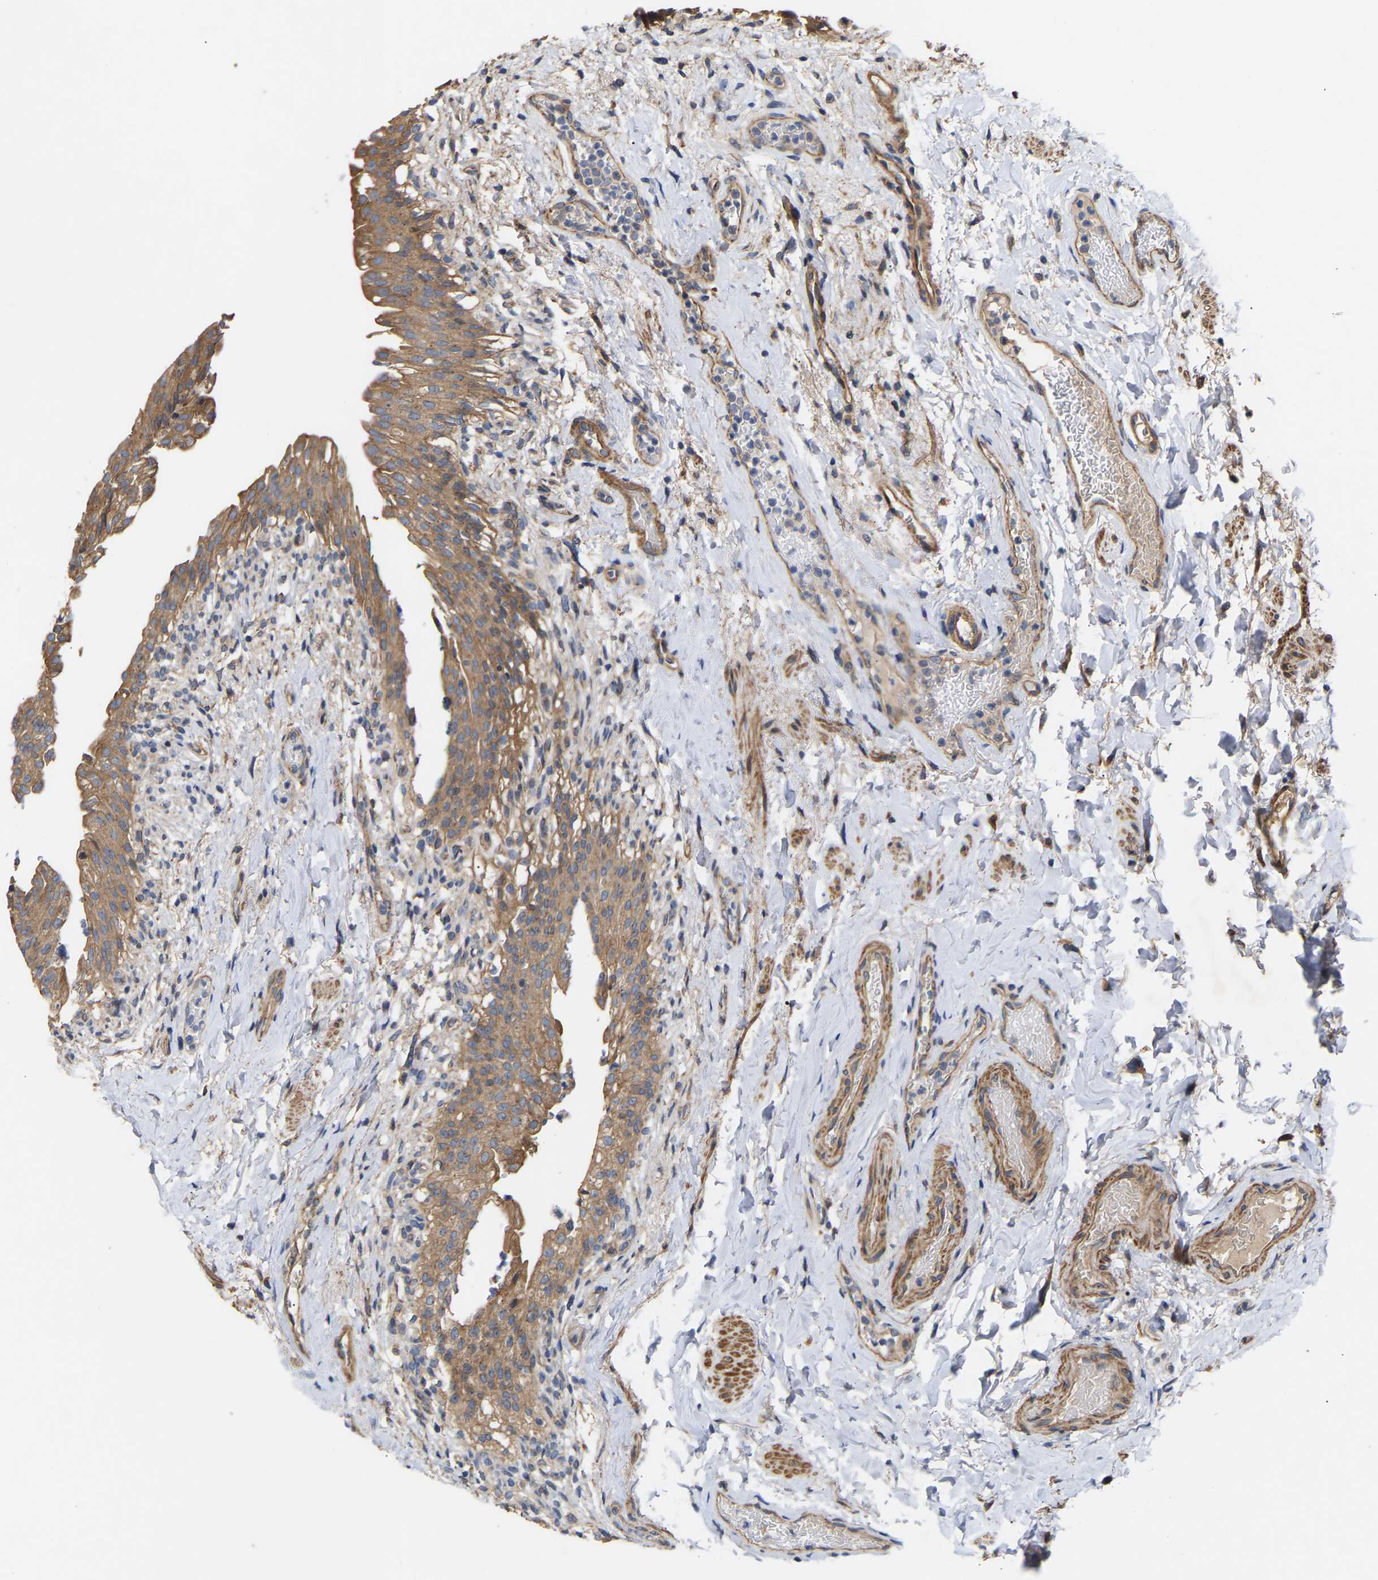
{"staining": {"intensity": "moderate", "quantity": ">75%", "location": "cytoplasmic/membranous"}, "tissue": "urinary bladder", "cell_type": "Urothelial cells", "image_type": "normal", "snomed": [{"axis": "morphology", "description": "Normal tissue, NOS"}, {"axis": "topography", "description": "Urinary bladder"}], "caption": "This histopathology image displays normal urinary bladder stained with immunohistochemistry (IHC) to label a protein in brown. The cytoplasmic/membranous of urothelial cells show moderate positivity for the protein. Nuclei are counter-stained blue.", "gene": "KASH5", "patient": {"sex": "female", "age": 60}}